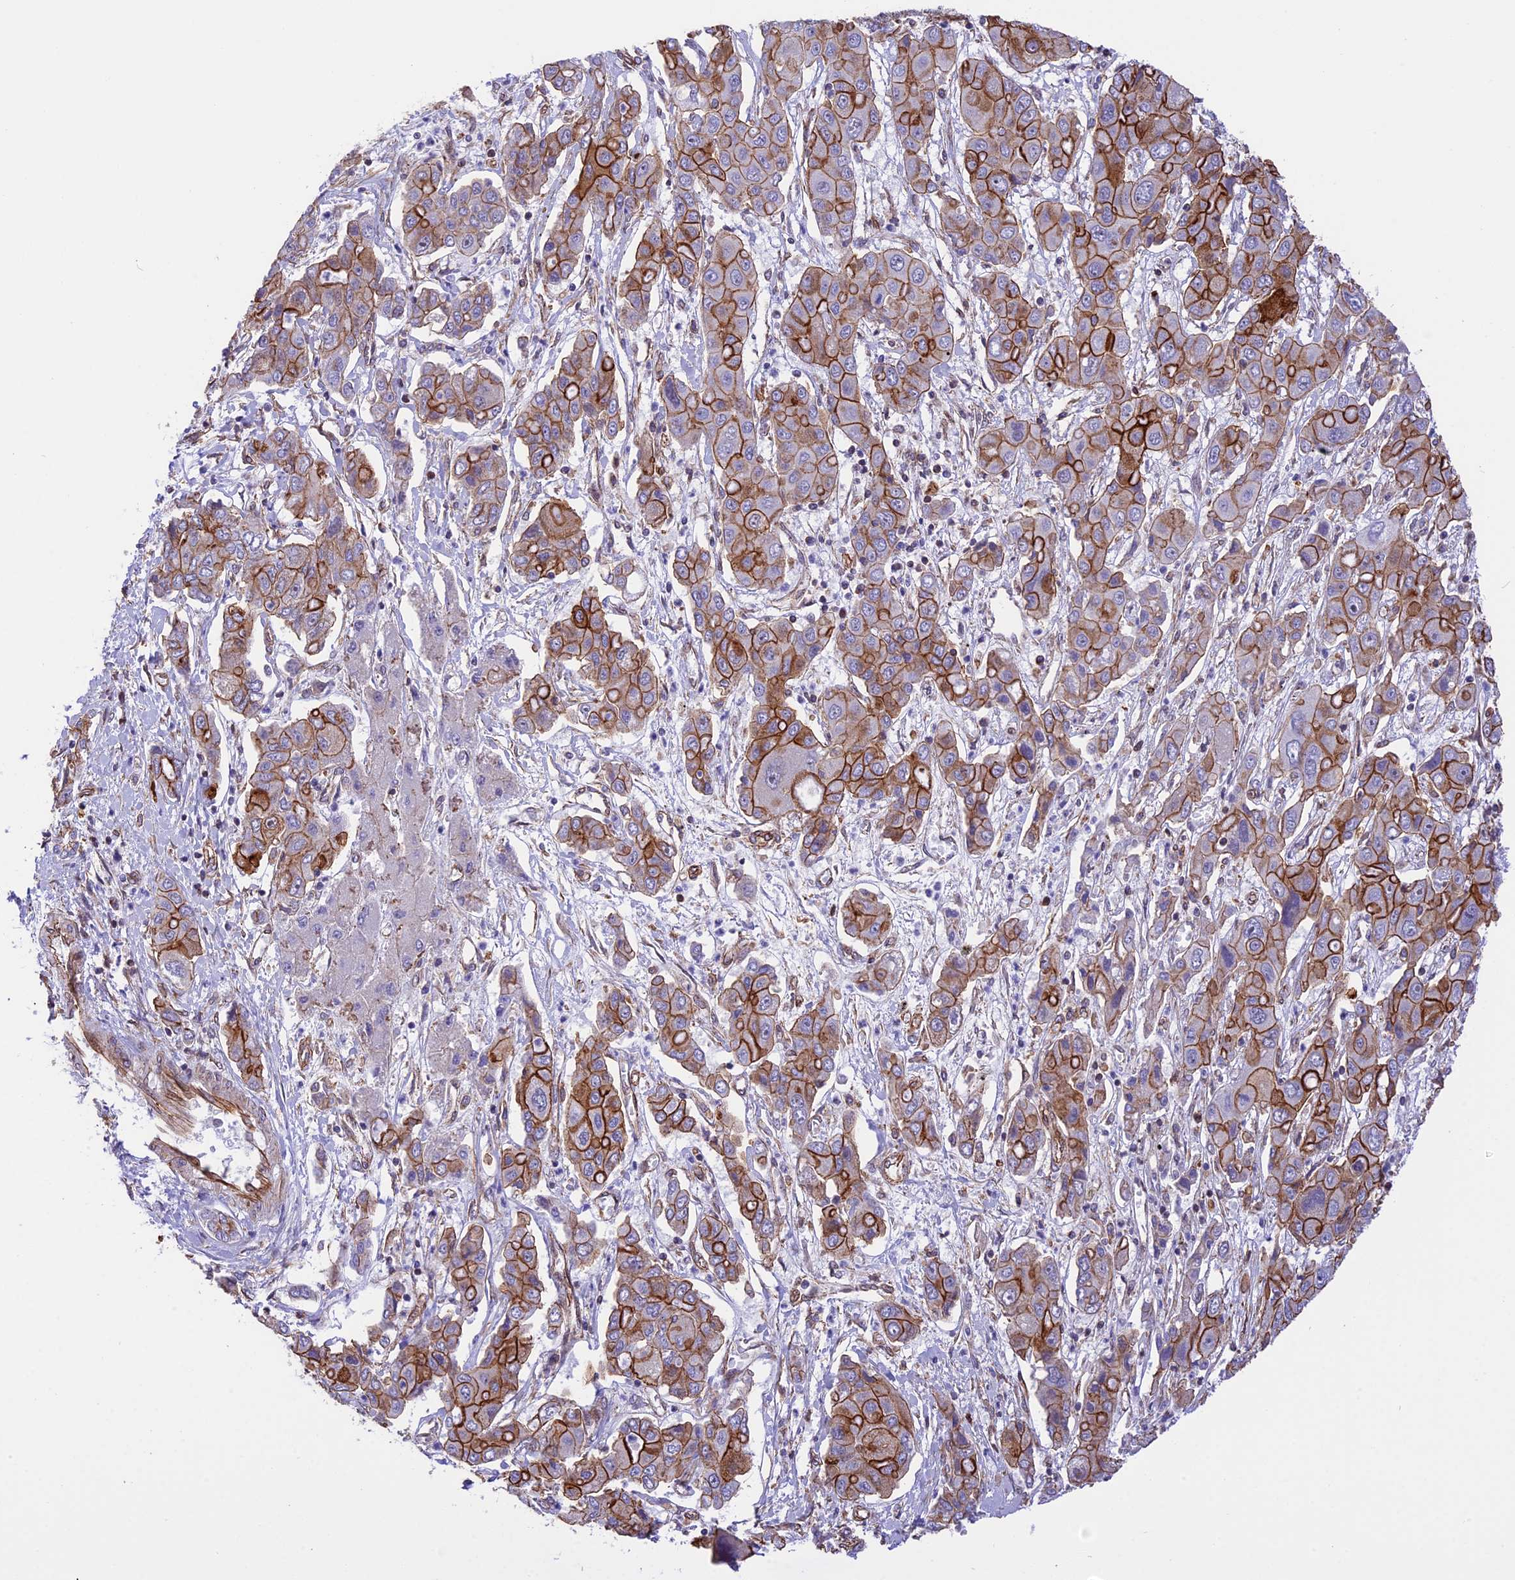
{"staining": {"intensity": "moderate", "quantity": ">75%", "location": "cytoplasmic/membranous"}, "tissue": "liver cancer", "cell_type": "Tumor cells", "image_type": "cancer", "snomed": [{"axis": "morphology", "description": "Cholangiocarcinoma"}, {"axis": "topography", "description": "Liver"}], "caption": "A medium amount of moderate cytoplasmic/membranous positivity is appreciated in approximately >75% of tumor cells in cholangiocarcinoma (liver) tissue. (Brightfield microscopy of DAB IHC at high magnification).", "gene": "R3HDM4", "patient": {"sex": "male", "age": 67}}